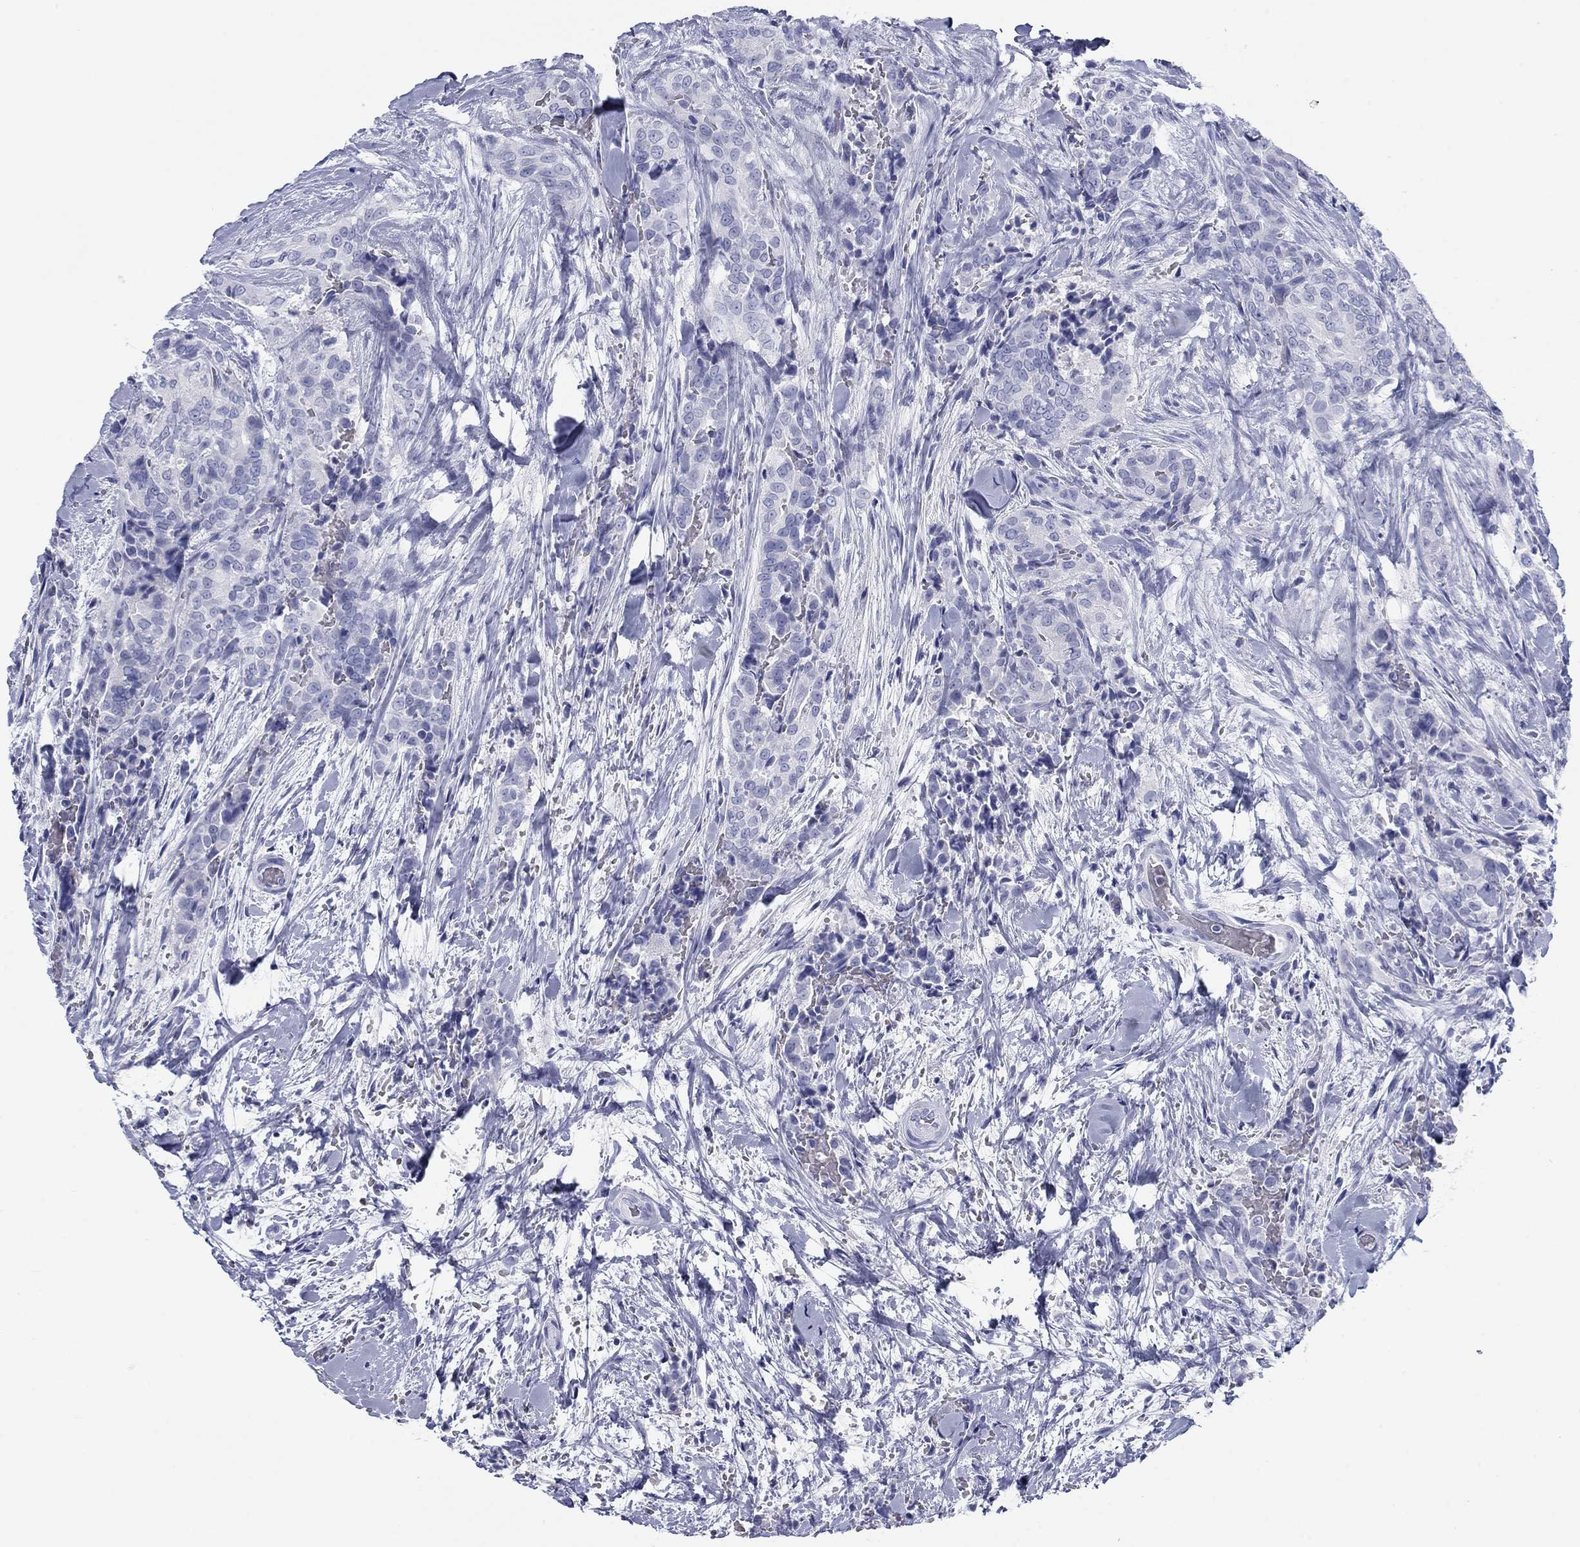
{"staining": {"intensity": "negative", "quantity": "none", "location": "none"}, "tissue": "thyroid cancer", "cell_type": "Tumor cells", "image_type": "cancer", "snomed": [{"axis": "morphology", "description": "Papillary adenocarcinoma, NOS"}, {"axis": "topography", "description": "Thyroid gland"}], "caption": "The image exhibits no significant staining in tumor cells of thyroid cancer.", "gene": "CALB1", "patient": {"sex": "male", "age": 61}}